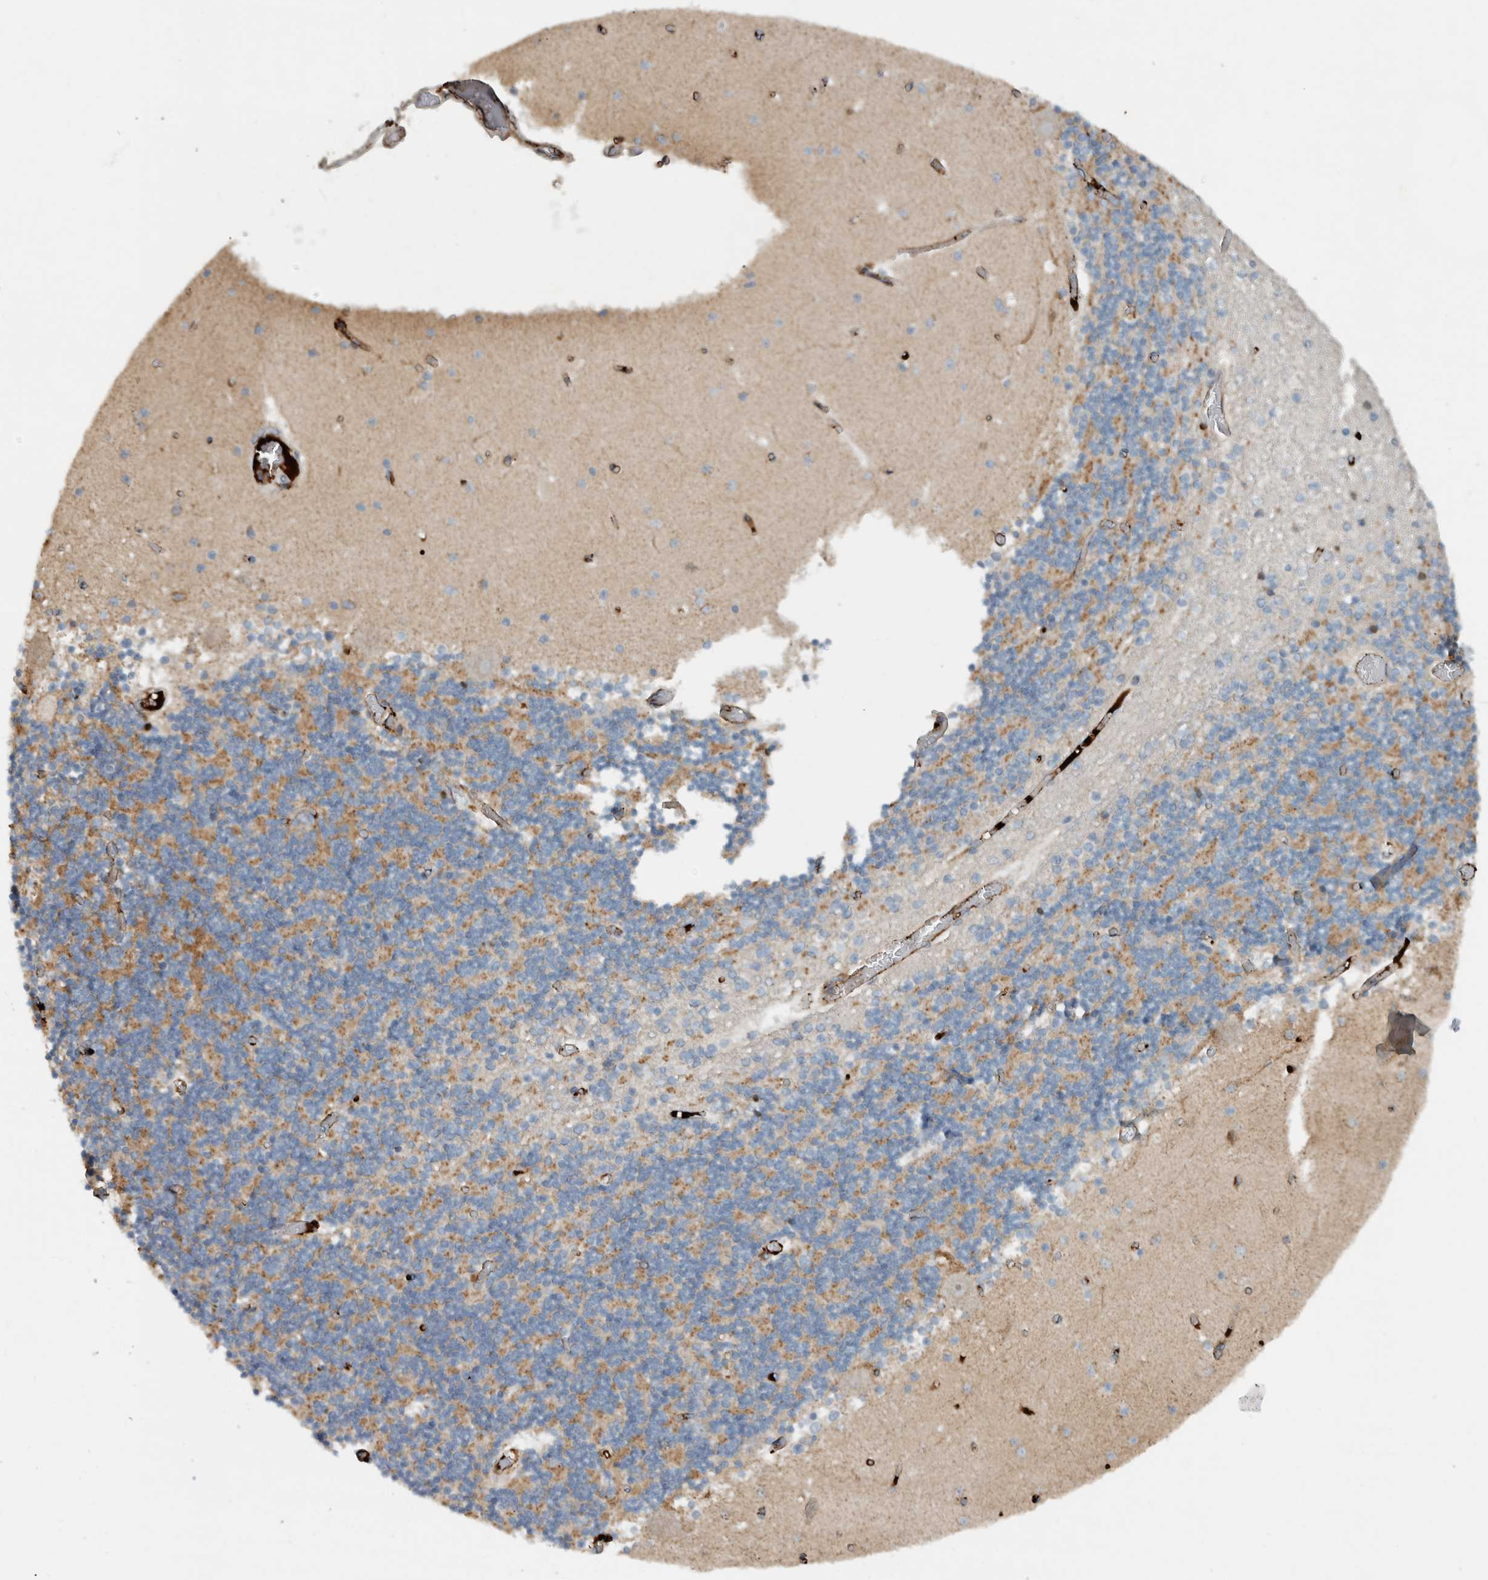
{"staining": {"intensity": "moderate", "quantity": ">75%", "location": "cytoplasmic/membranous"}, "tissue": "cerebellum", "cell_type": "Cells in granular layer", "image_type": "normal", "snomed": [{"axis": "morphology", "description": "Normal tissue, NOS"}, {"axis": "topography", "description": "Cerebellum"}], "caption": "A high-resolution photomicrograph shows immunohistochemistry (IHC) staining of normal cerebellum, which exhibits moderate cytoplasmic/membranous expression in approximately >75% of cells in granular layer.", "gene": "FN1", "patient": {"sex": "female", "age": 28}}